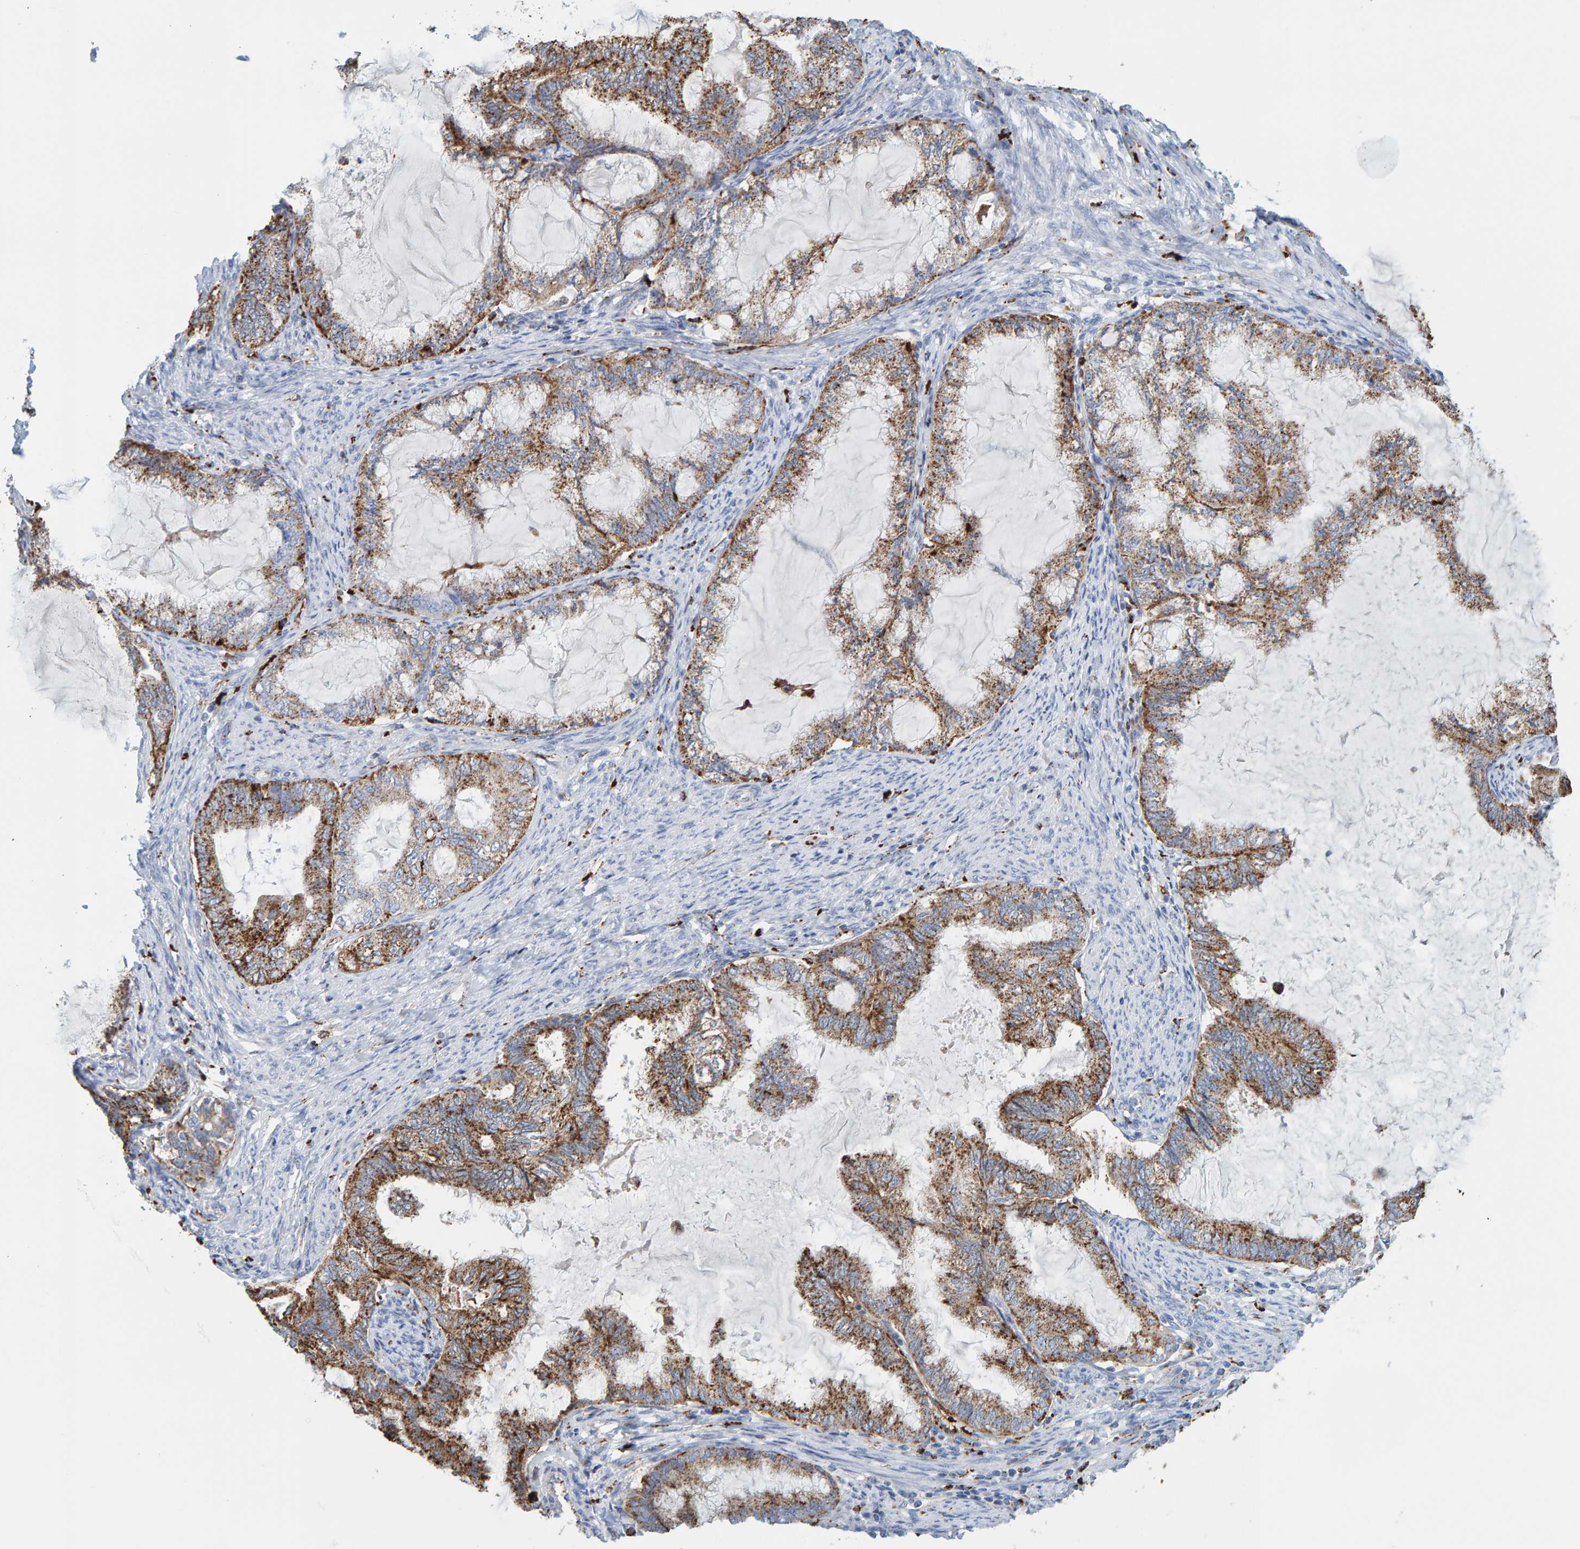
{"staining": {"intensity": "moderate", "quantity": ">75%", "location": "cytoplasmic/membranous"}, "tissue": "endometrial cancer", "cell_type": "Tumor cells", "image_type": "cancer", "snomed": [{"axis": "morphology", "description": "Adenocarcinoma, NOS"}, {"axis": "topography", "description": "Endometrium"}], "caption": "Immunohistochemical staining of human endometrial cancer (adenocarcinoma) displays medium levels of moderate cytoplasmic/membranous staining in about >75% of tumor cells.", "gene": "BIN3", "patient": {"sex": "female", "age": 86}}